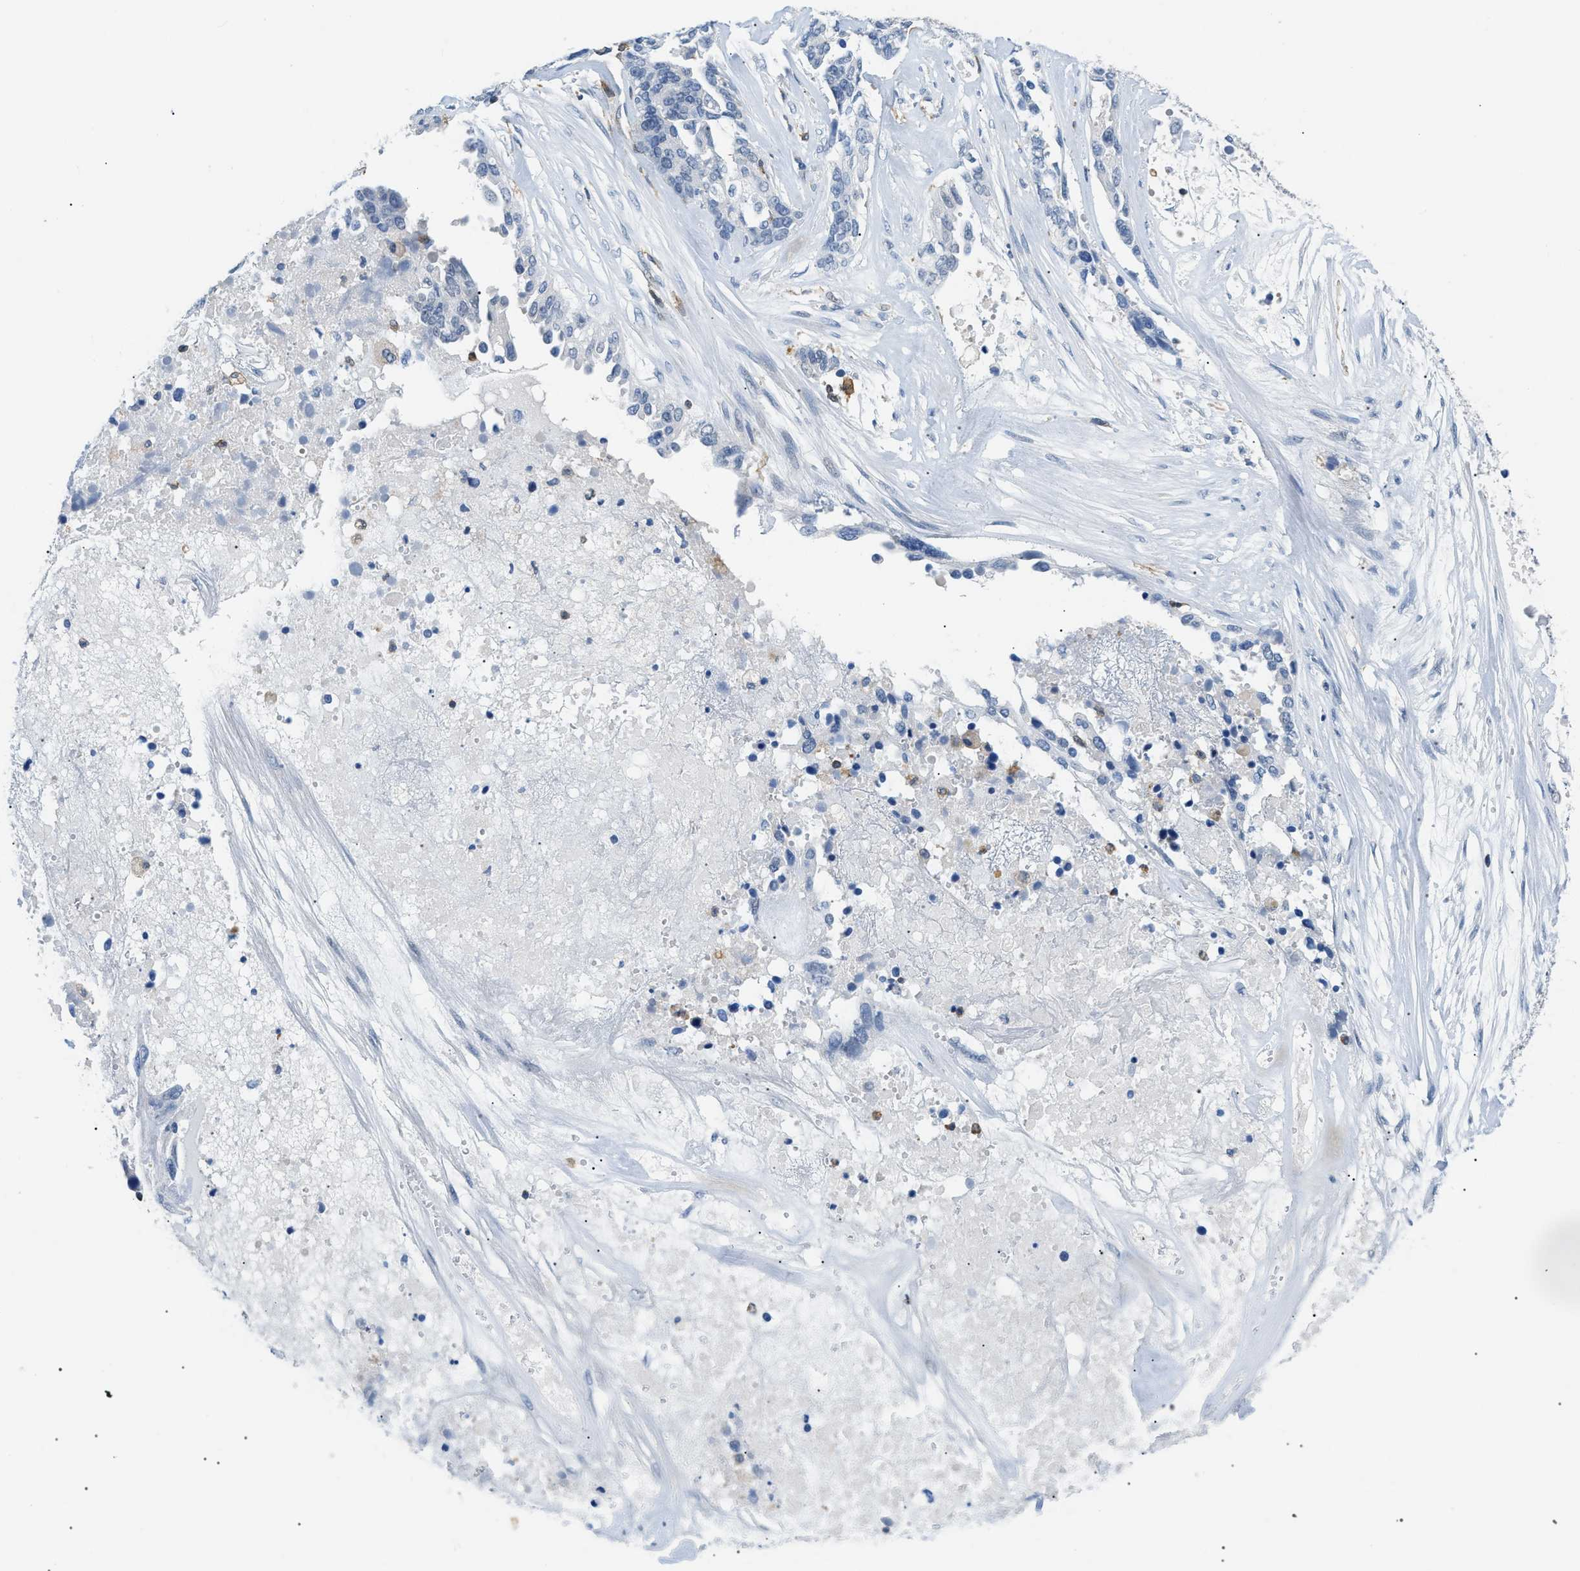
{"staining": {"intensity": "negative", "quantity": "none", "location": "none"}, "tissue": "ovarian cancer", "cell_type": "Tumor cells", "image_type": "cancer", "snomed": [{"axis": "morphology", "description": "Cystadenocarcinoma, serous, NOS"}, {"axis": "topography", "description": "Ovary"}], "caption": "Ovarian serous cystadenocarcinoma was stained to show a protein in brown. There is no significant positivity in tumor cells.", "gene": "INPP5D", "patient": {"sex": "female", "age": 44}}